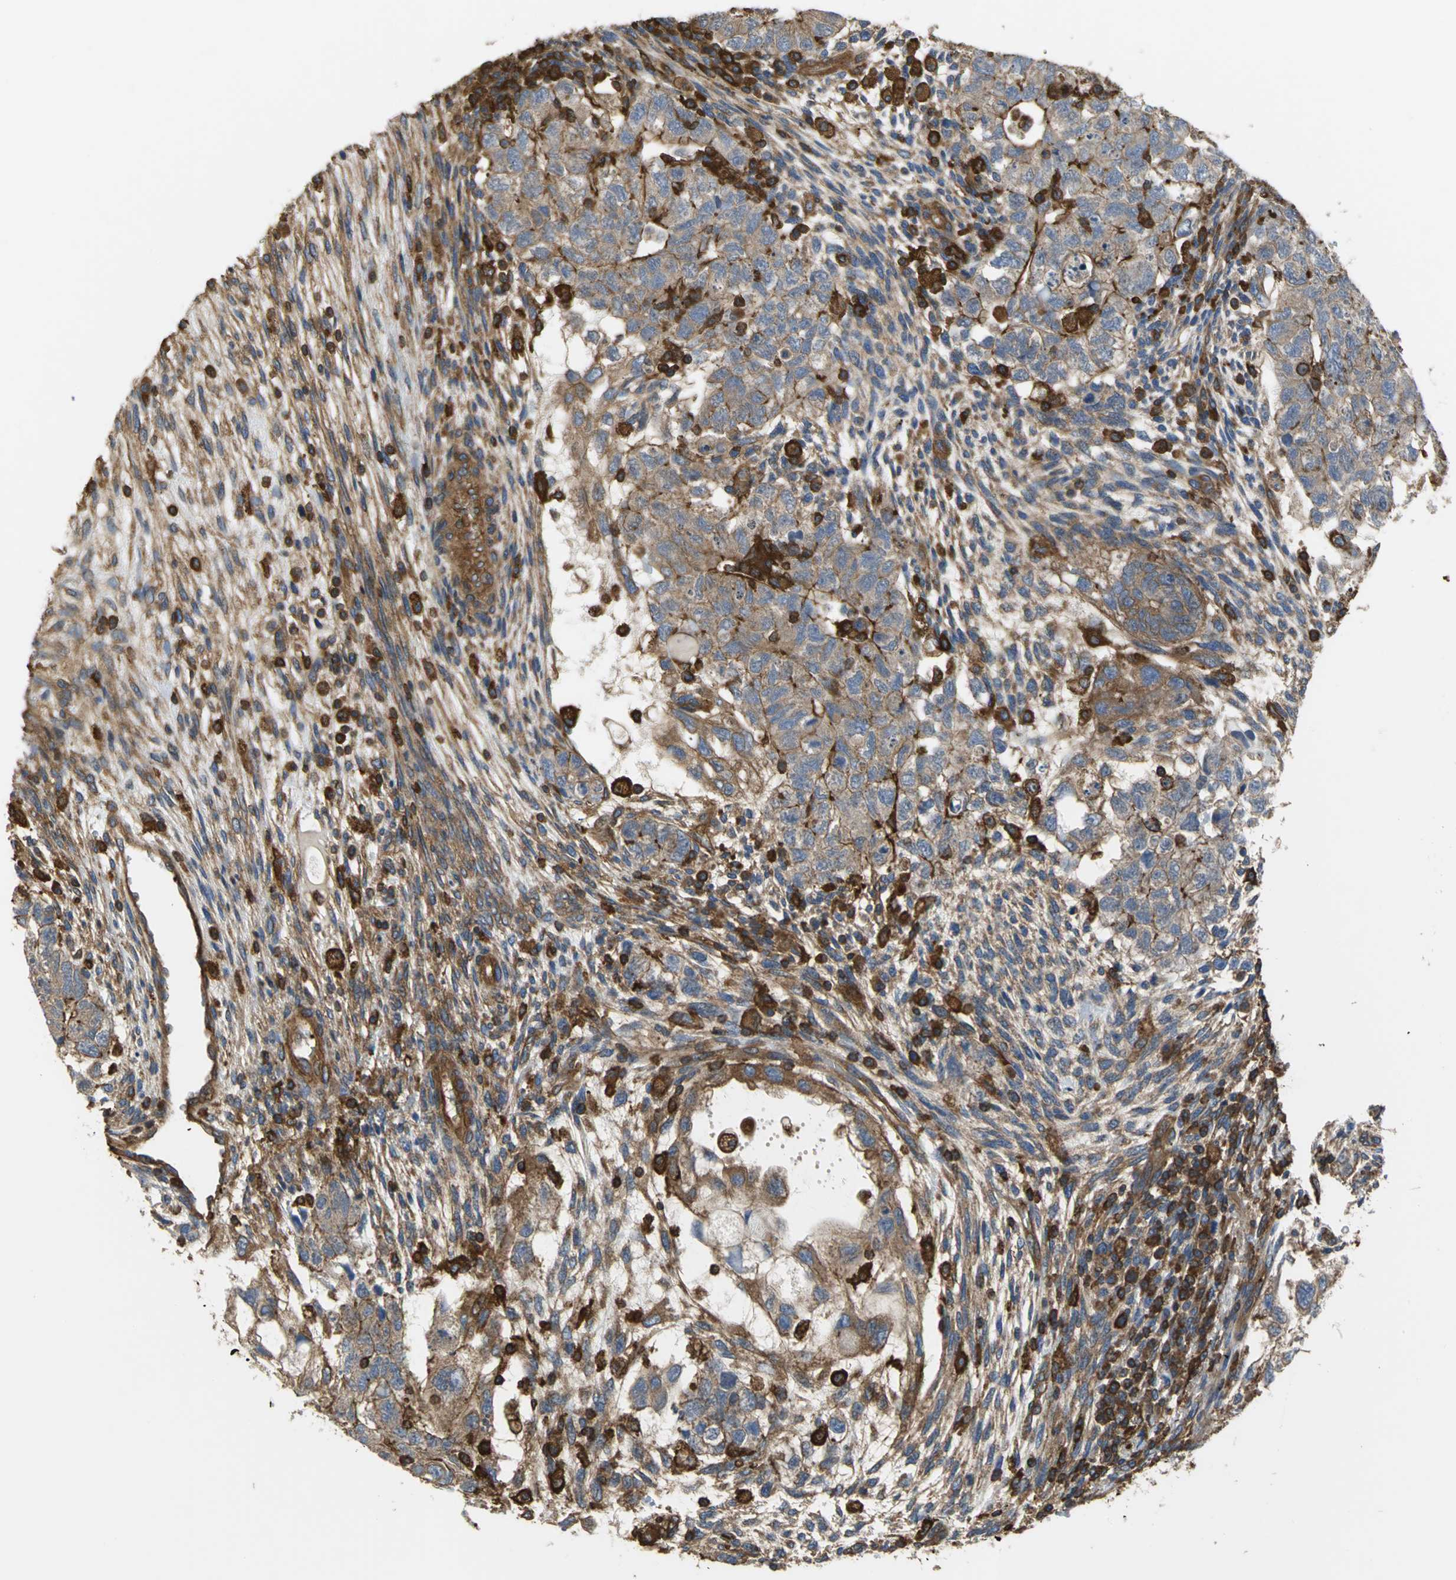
{"staining": {"intensity": "moderate", "quantity": "<25%", "location": "cytoplasmic/membranous"}, "tissue": "testis cancer", "cell_type": "Tumor cells", "image_type": "cancer", "snomed": [{"axis": "morphology", "description": "Normal tissue, NOS"}, {"axis": "morphology", "description": "Carcinoma, Embryonal, NOS"}, {"axis": "topography", "description": "Testis"}], "caption": "A brown stain shows moderate cytoplasmic/membranous staining of a protein in testis cancer tumor cells.", "gene": "TLN1", "patient": {"sex": "male", "age": 36}}